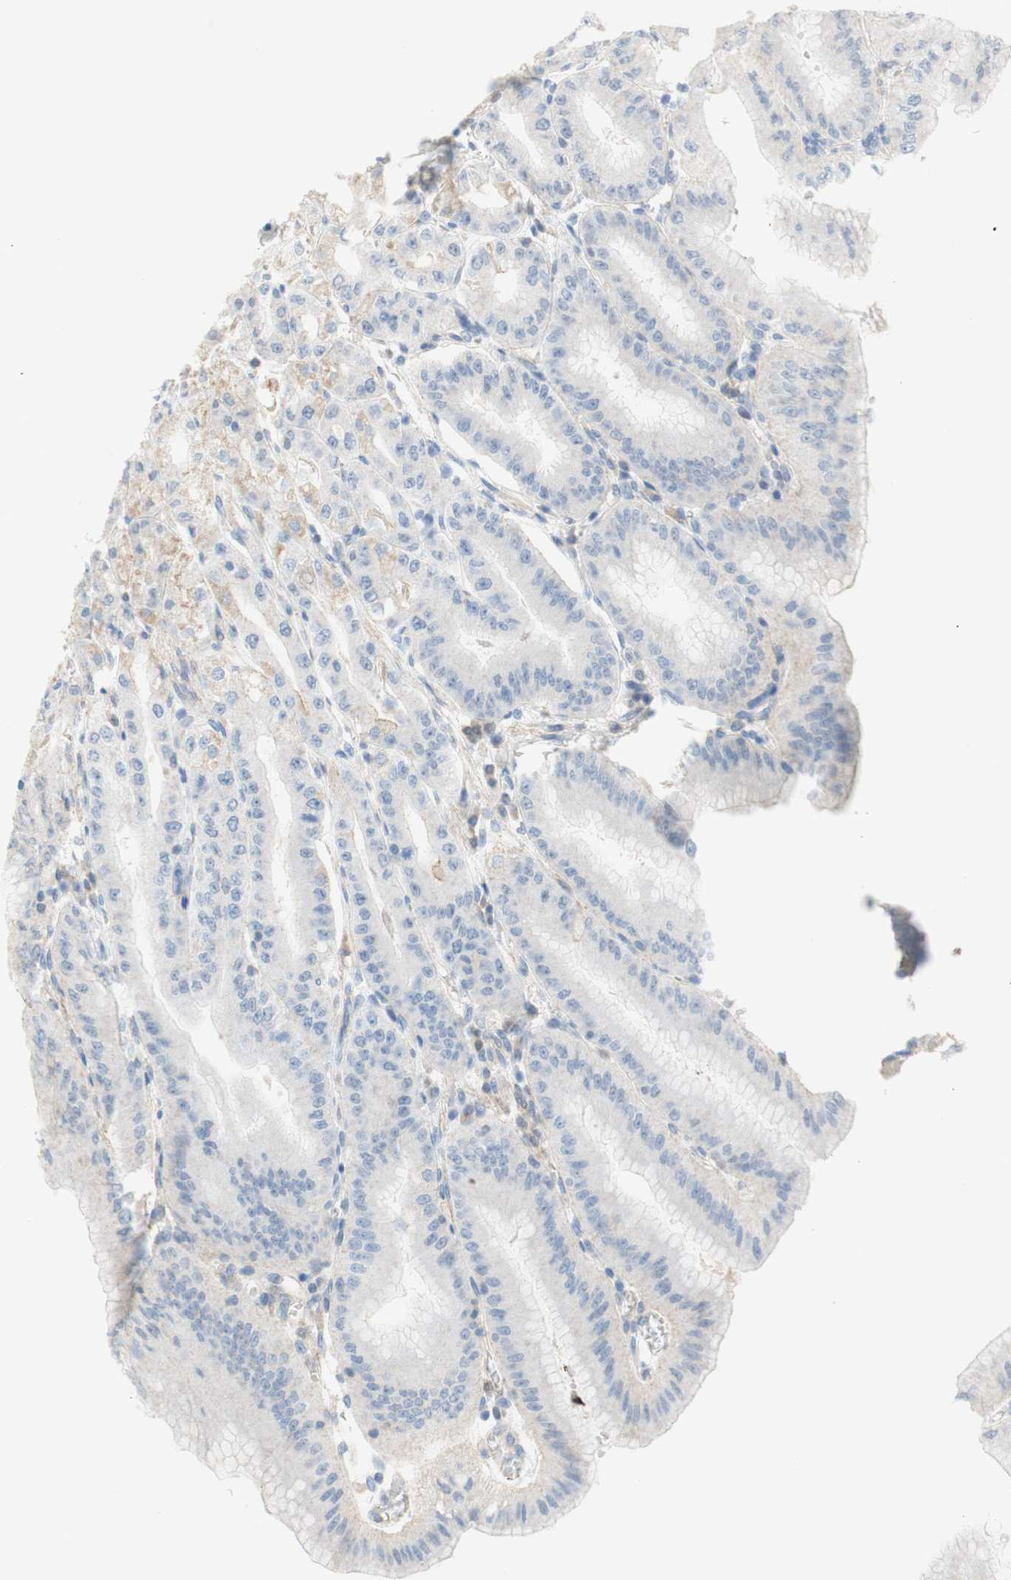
{"staining": {"intensity": "weak", "quantity": ">75%", "location": "cytoplasmic/membranous"}, "tissue": "stomach", "cell_type": "Glandular cells", "image_type": "normal", "snomed": [{"axis": "morphology", "description": "Normal tissue, NOS"}, {"axis": "topography", "description": "Stomach, lower"}], "caption": "Immunohistochemical staining of benign stomach exhibits weak cytoplasmic/membranous protein staining in about >75% of glandular cells. (DAB = brown stain, brightfield microscopy at high magnification).", "gene": "POU2AF1", "patient": {"sex": "male", "age": 71}}